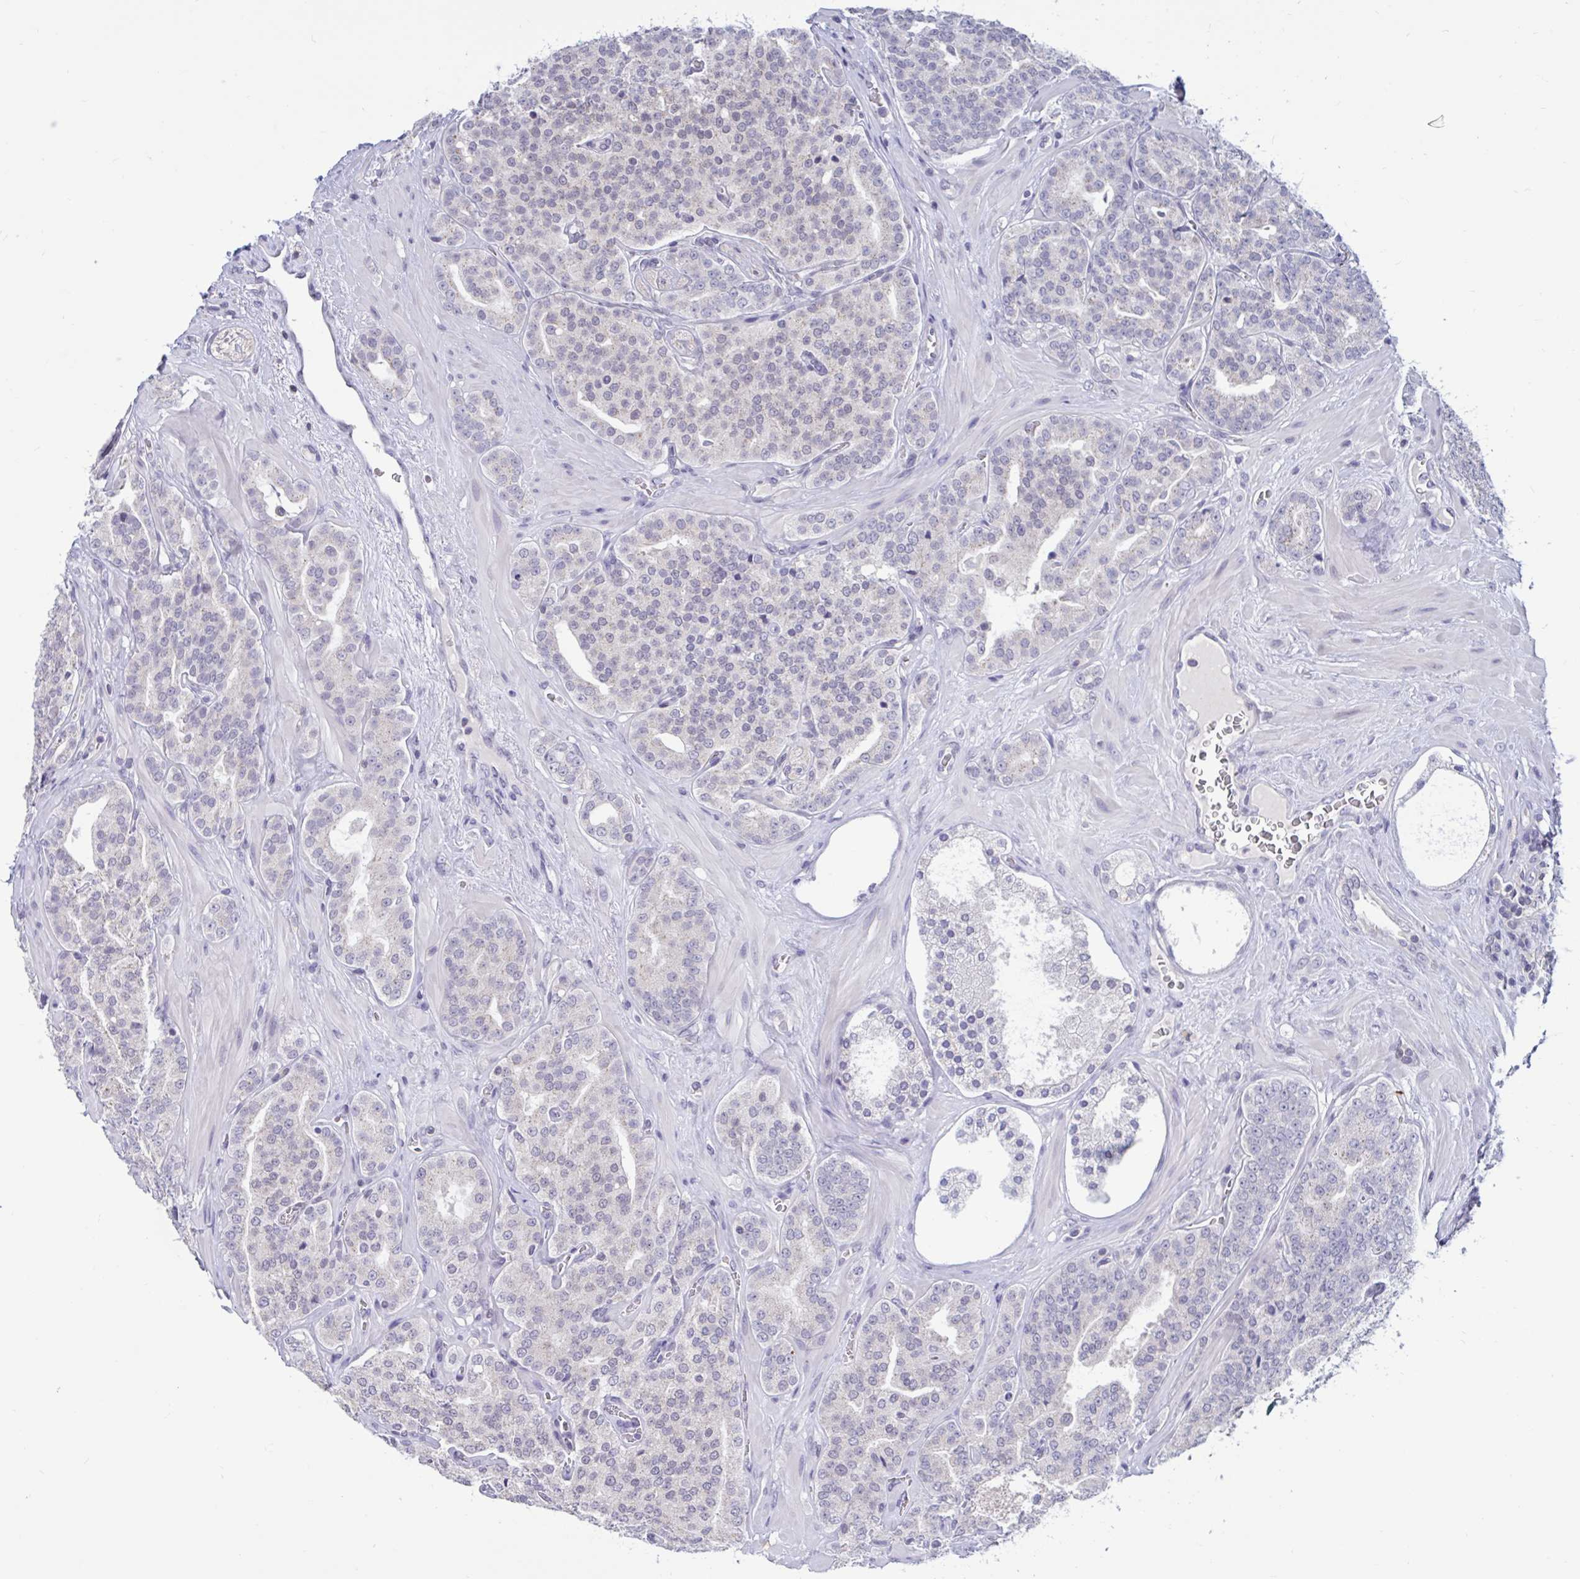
{"staining": {"intensity": "negative", "quantity": "none", "location": "none"}, "tissue": "prostate cancer", "cell_type": "Tumor cells", "image_type": "cancer", "snomed": [{"axis": "morphology", "description": "Adenocarcinoma, High grade"}, {"axis": "topography", "description": "Prostate"}], "caption": "Tumor cells are negative for protein expression in human high-grade adenocarcinoma (prostate).", "gene": "ARPP19", "patient": {"sex": "male", "age": 66}}